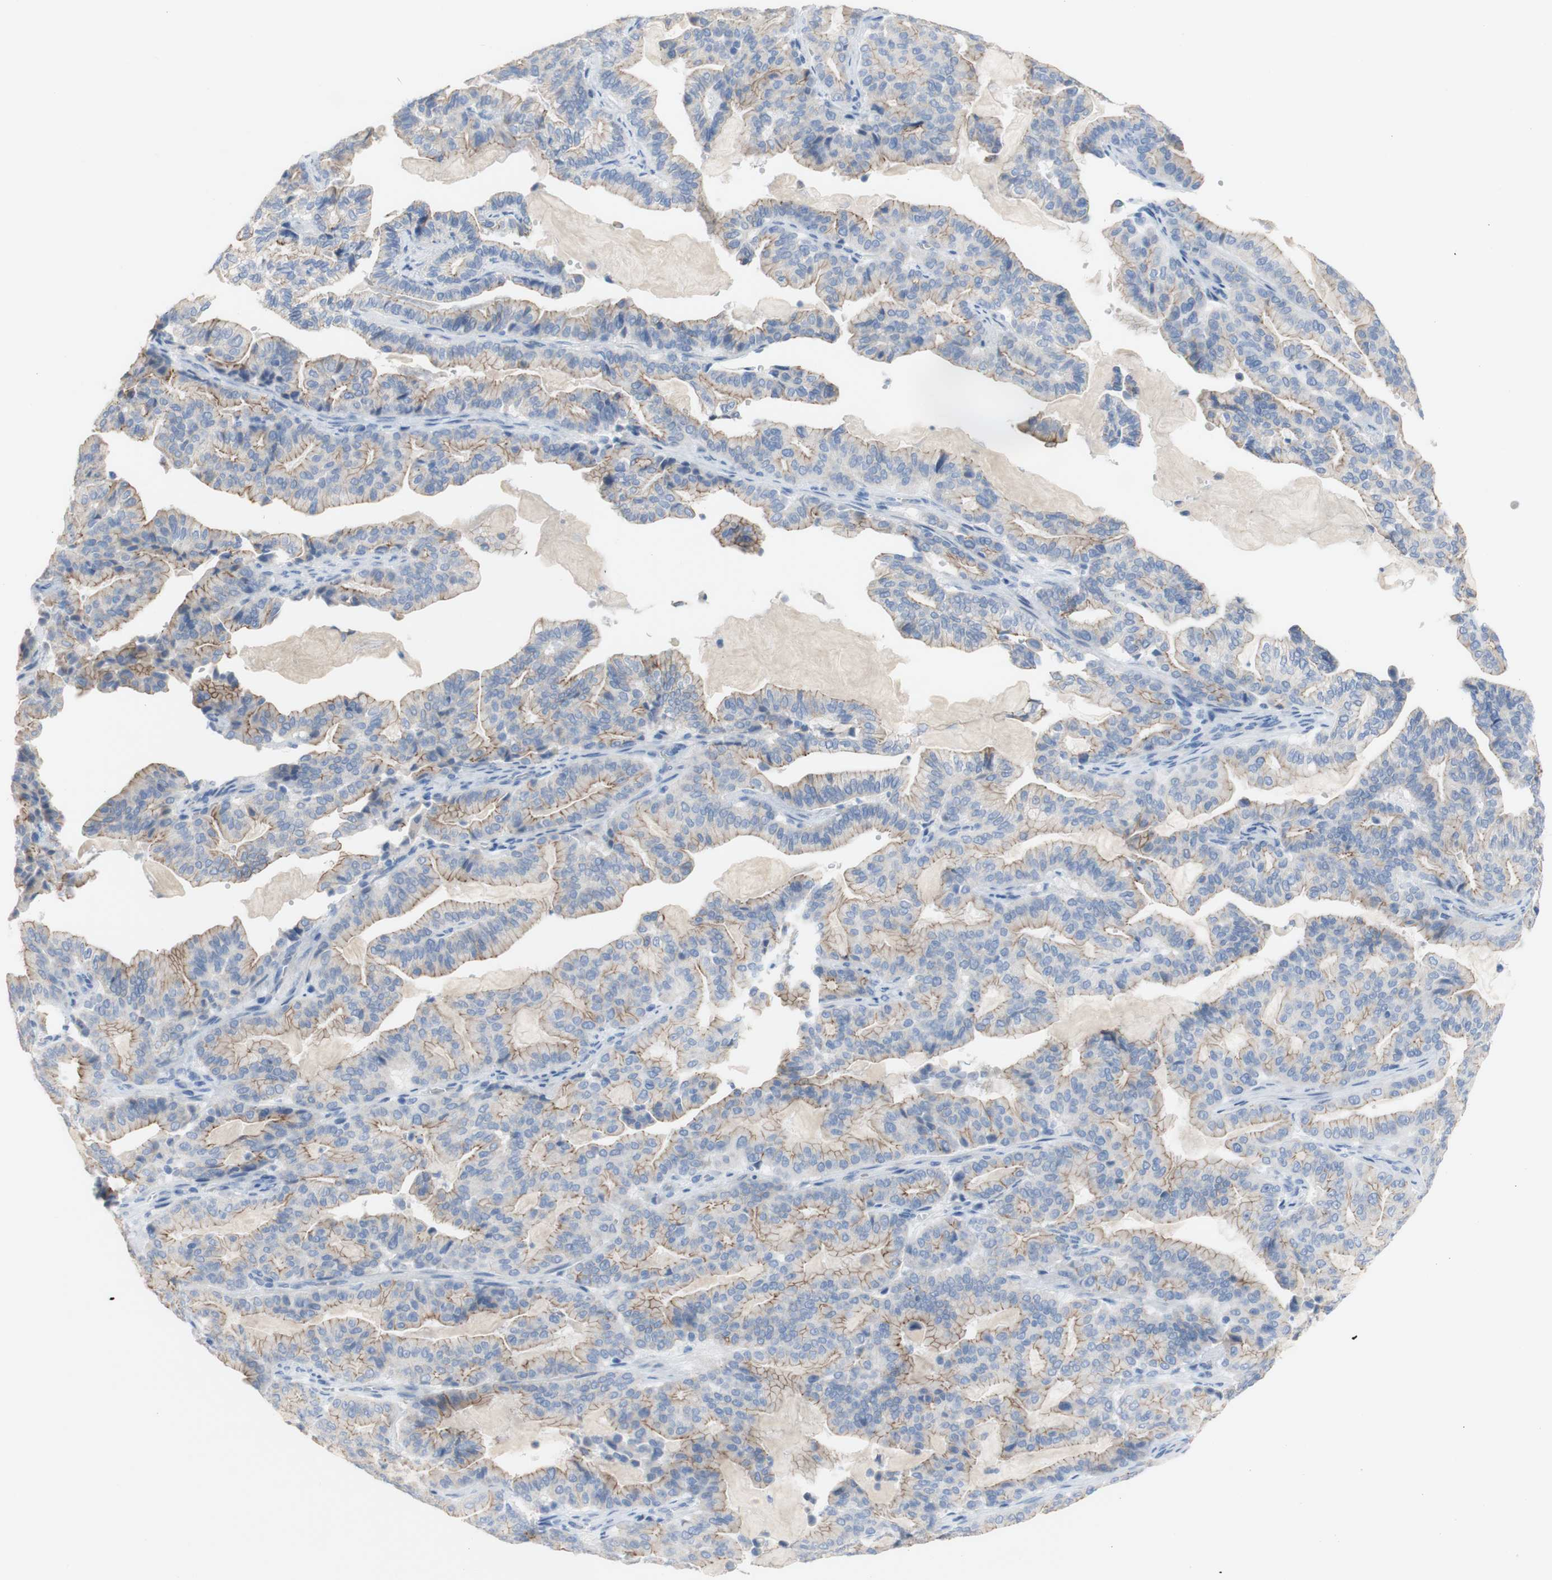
{"staining": {"intensity": "moderate", "quantity": "25%-75%", "location": "cytoplasmic/membranous"}, "tissue": "pancreatic cancer", "cell_type": "Tumor cells", "image_type": "cancer", "snomed": [{"axis": "morphology", "description": "Adenocarcinoma, NOS"}, {"axis": "topography", "description": "Pancreas"}], "caption": "Human adenocarcinoma (pancreatic) stained with a protein marker demonstrates moderate staining in tumor cells.", "gene": "DSC2", "patient": {"sex": "male", "age": 63}}